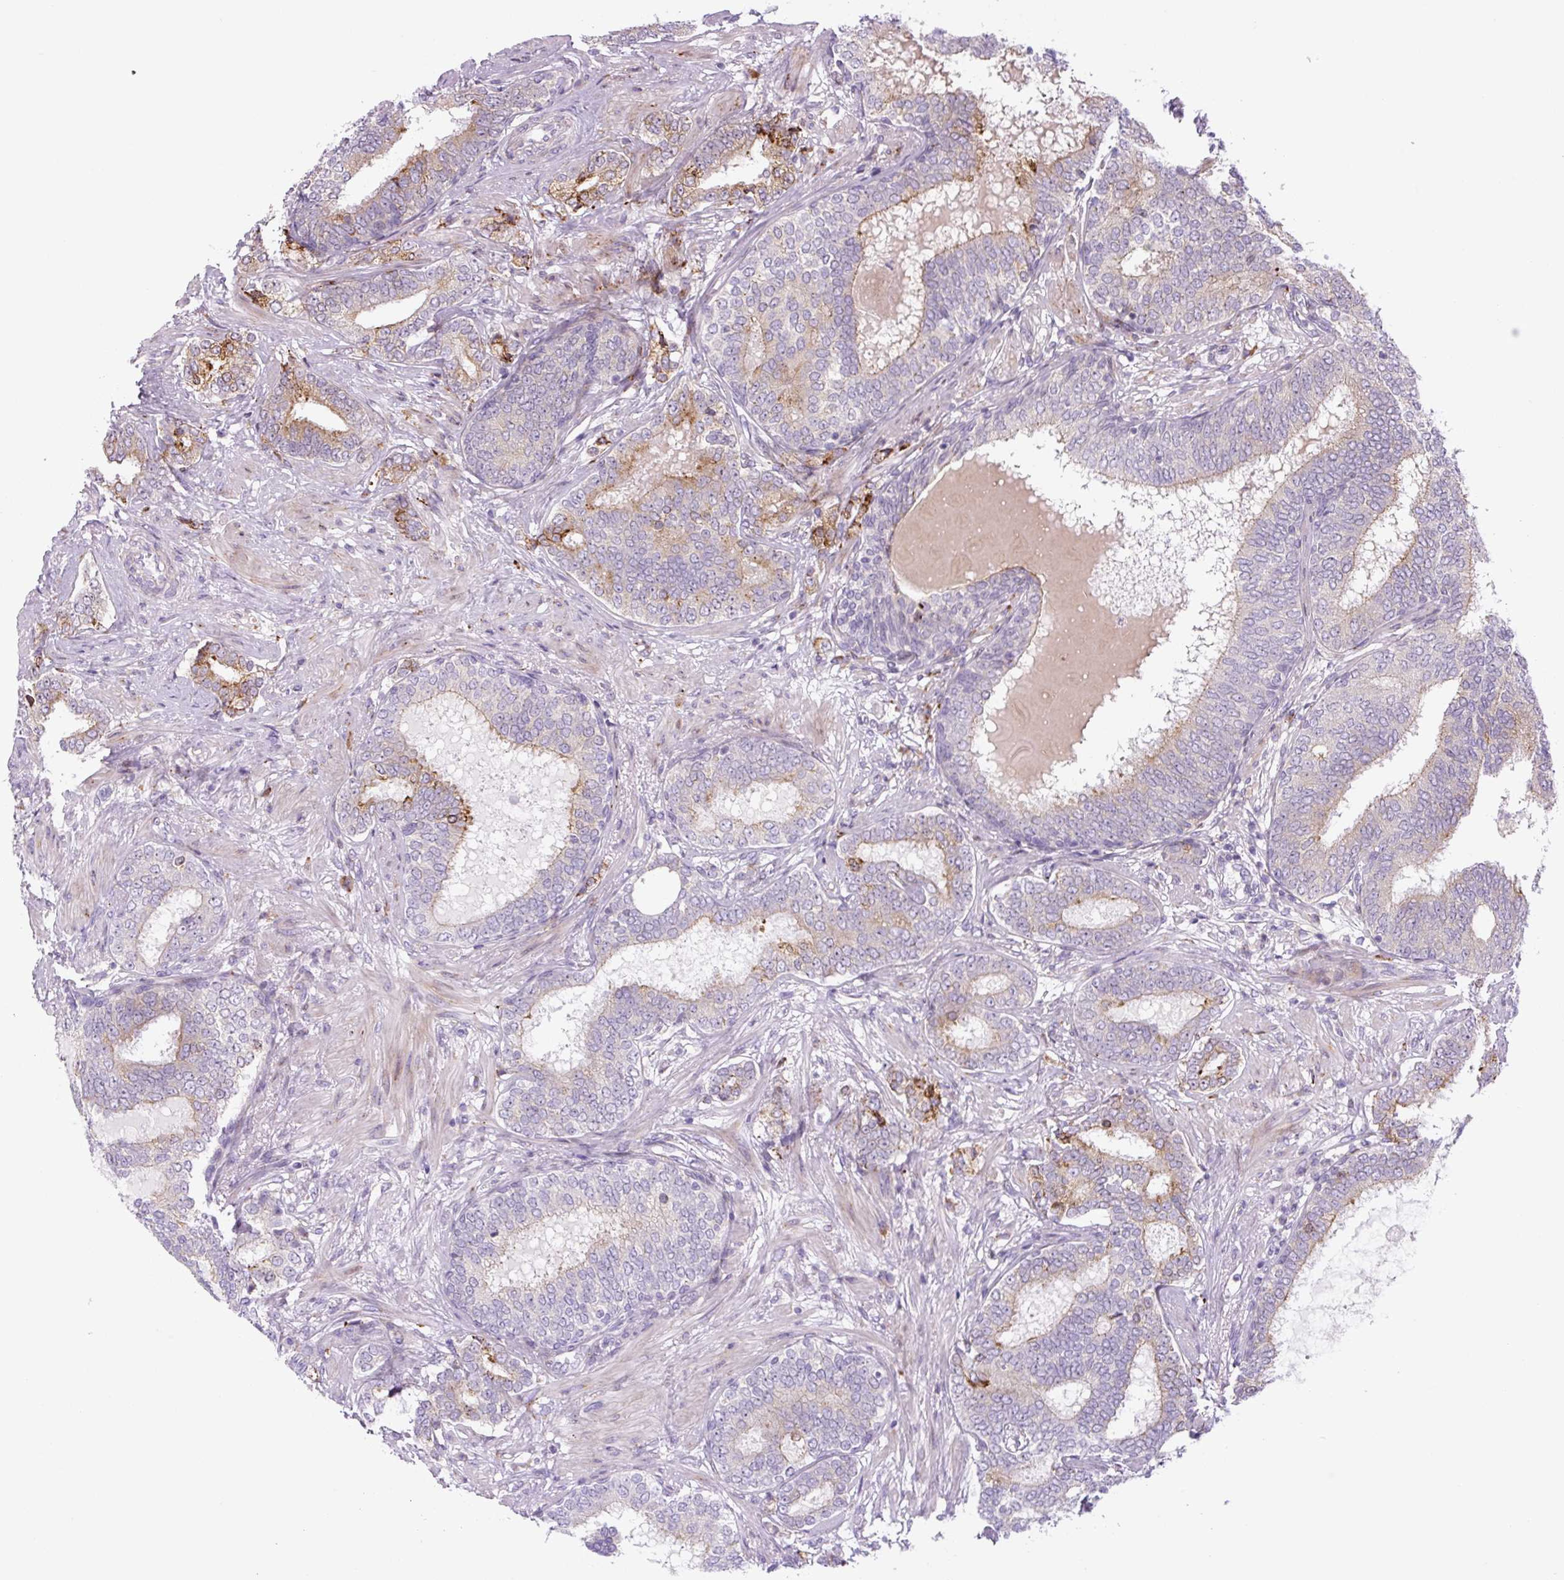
{"staining": {"intensity": "moderate", "quantity": "<25%", "location": "cytoplasmic/membranous"}, "tissue": "prostate cancer", "cell_type": "Tumor cells", "image_type": "cancer", "snomed": [{"axis": "morphology", "description": "Adenocarcinoma, High grade"}, {"axis": "topography", "description": "Prostate"}], "caption": "Immunohistochemistry (IHC) photomicrograph of human adenocarcinoma (high-grade) (prostate) stained for a protein (brown), which shows low levels of moderate cytoplasmic/membranous expression in about <25% of tumor cells.", "gene": "DISP3", "patient": {"sex": "male", "age": 72}}